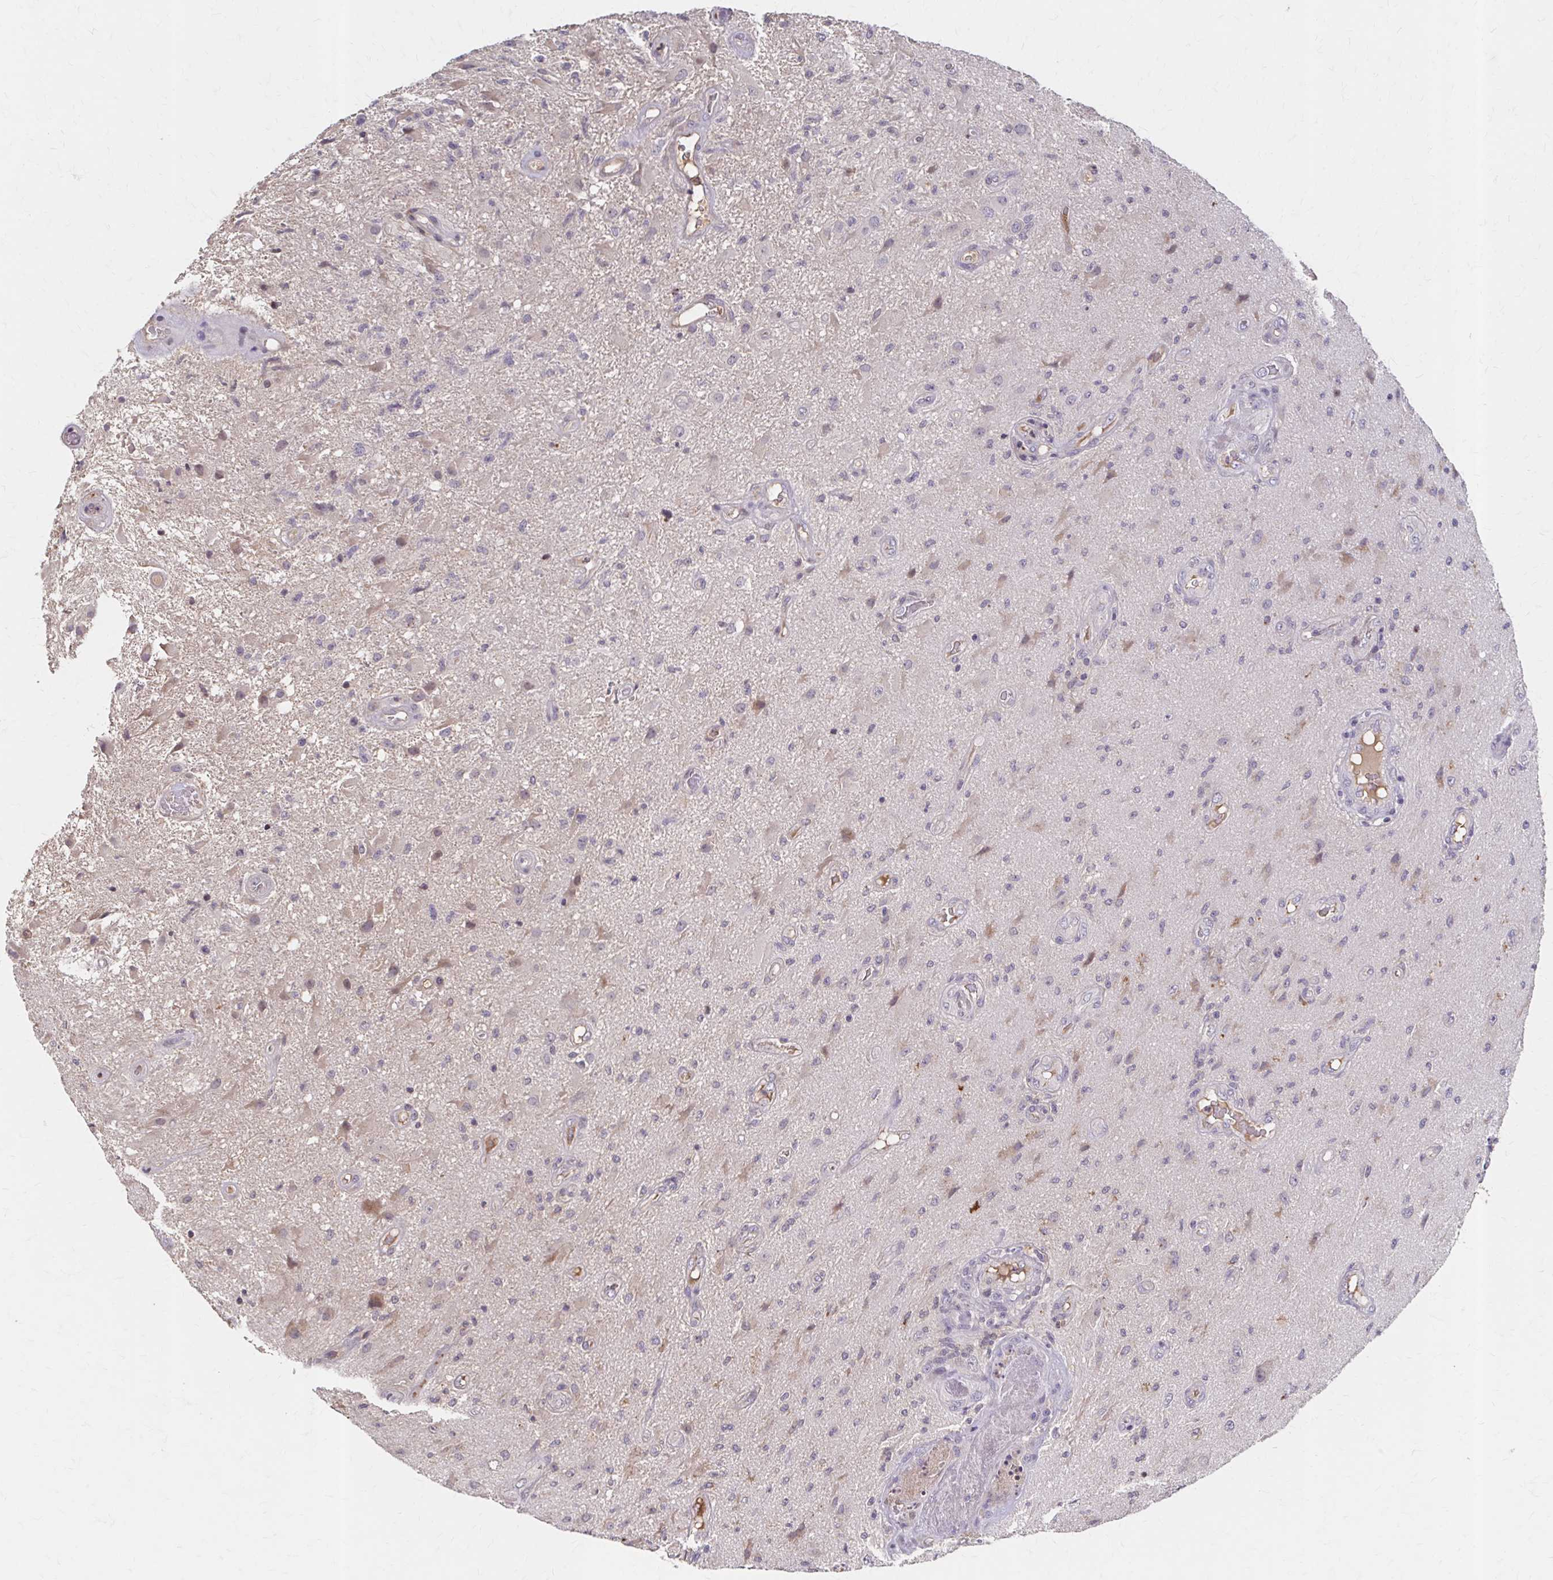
{"staining": {"intensity": "negative", "quantity": "none", "location": "none"}, "tissue": "glioma", "cell_type": "Tumor cells", "image_type": "cancer", "snomed": [{"axis": "morphology", "description": "Glioma, malignant, High grade"}, {"axis": "topography", "description": "Brain"}], "caption": "A high-resolution image shows immunohistochemistry staining of glioma, which demonstrates no significant expression in tumor cells.", "gene": "HMGCS2", "patient": {"sex": "male", "age": 67}}